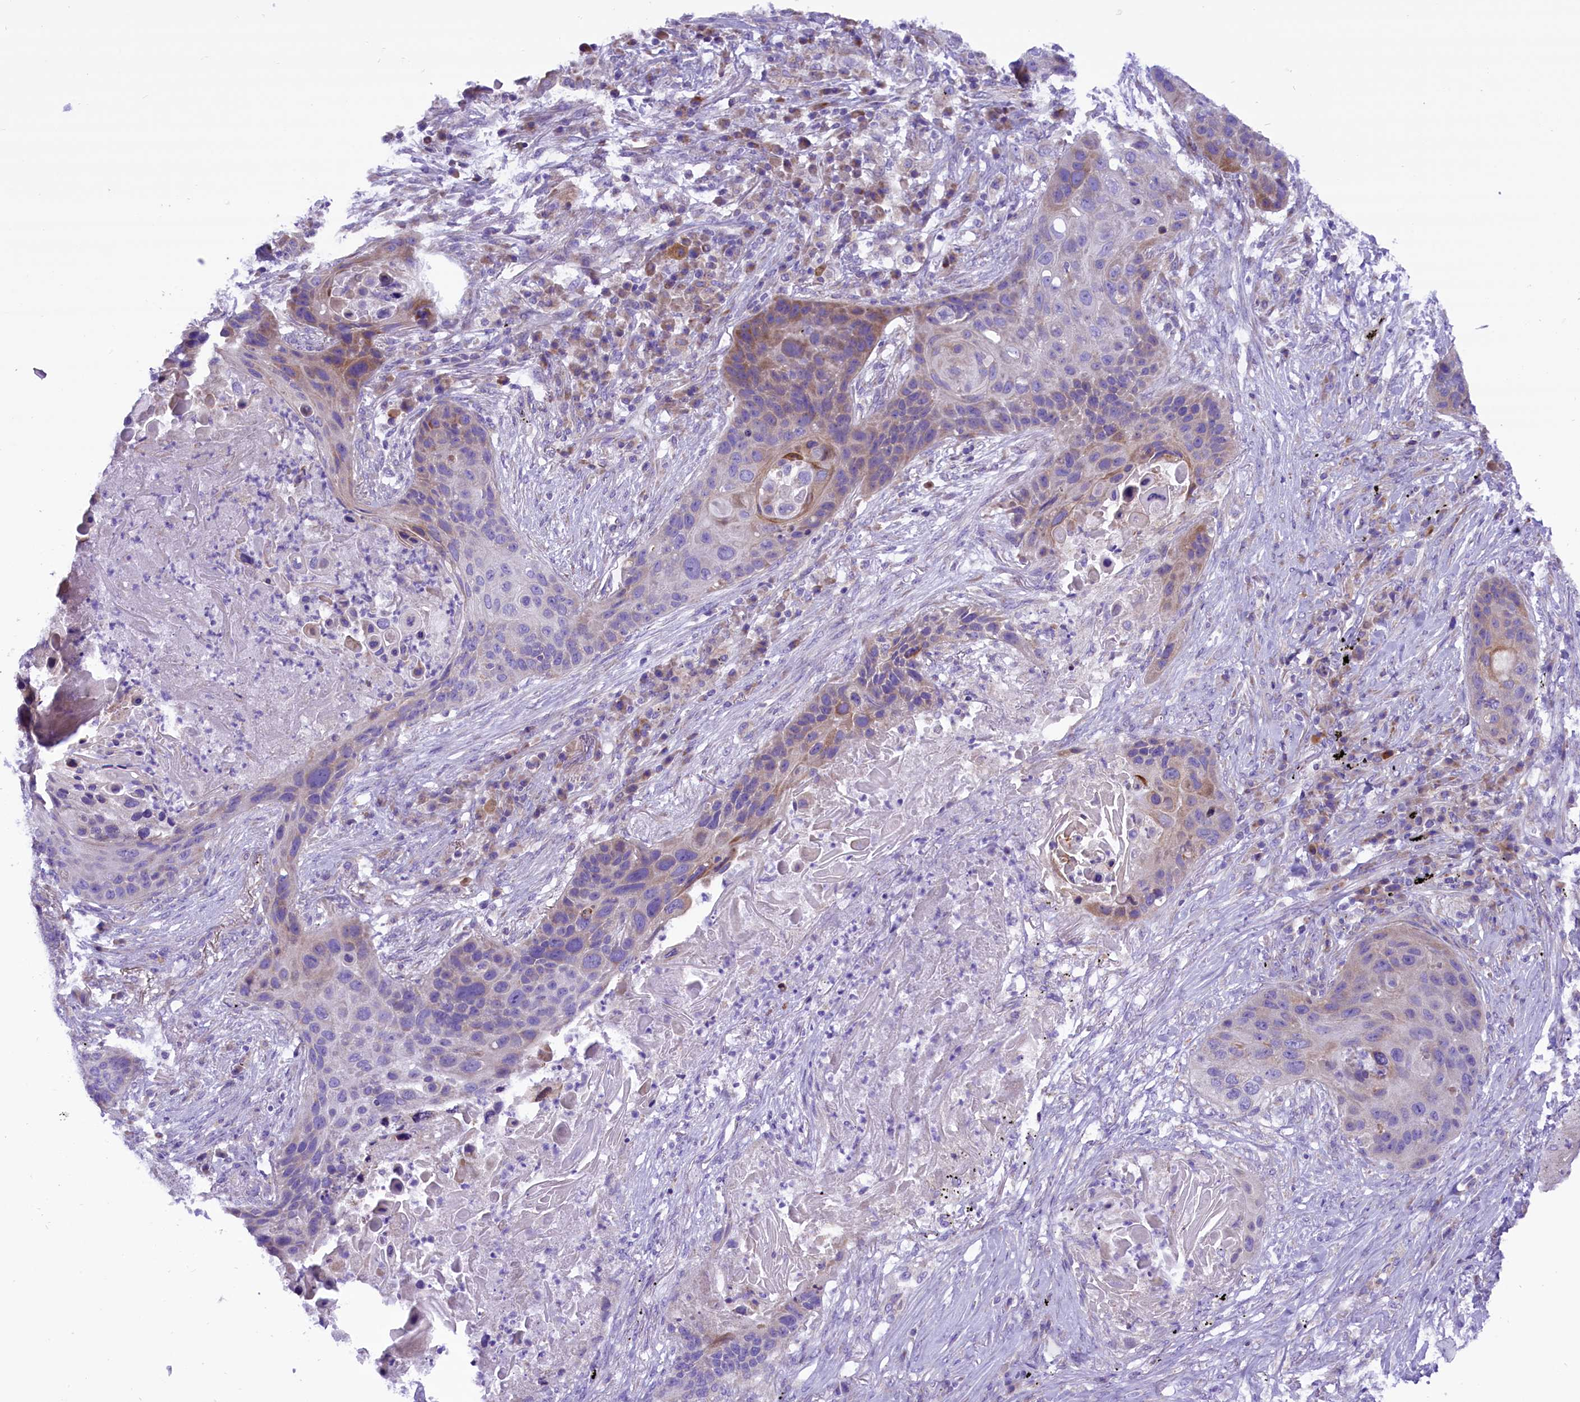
{"staining": {"intensity": "weak", "quantity": "<25%", "location": "cytoplasmic/membranous"}, "tissue": "lung cancer", "cell_type": "Tumor cells", "image_type": "cancer", "snomed": [{"axis": "morphology", "description": "Squamous cell carcinoma, NOS"}, {"axis": "topography", "description": "Lung"}], "caption": "Lung squamous cell carcinoma was stained to show a protein in brown. There is no significant expression in tumor cells.", "gene": "PTPRU", "patient": {"sex": "female", "age": 63}}